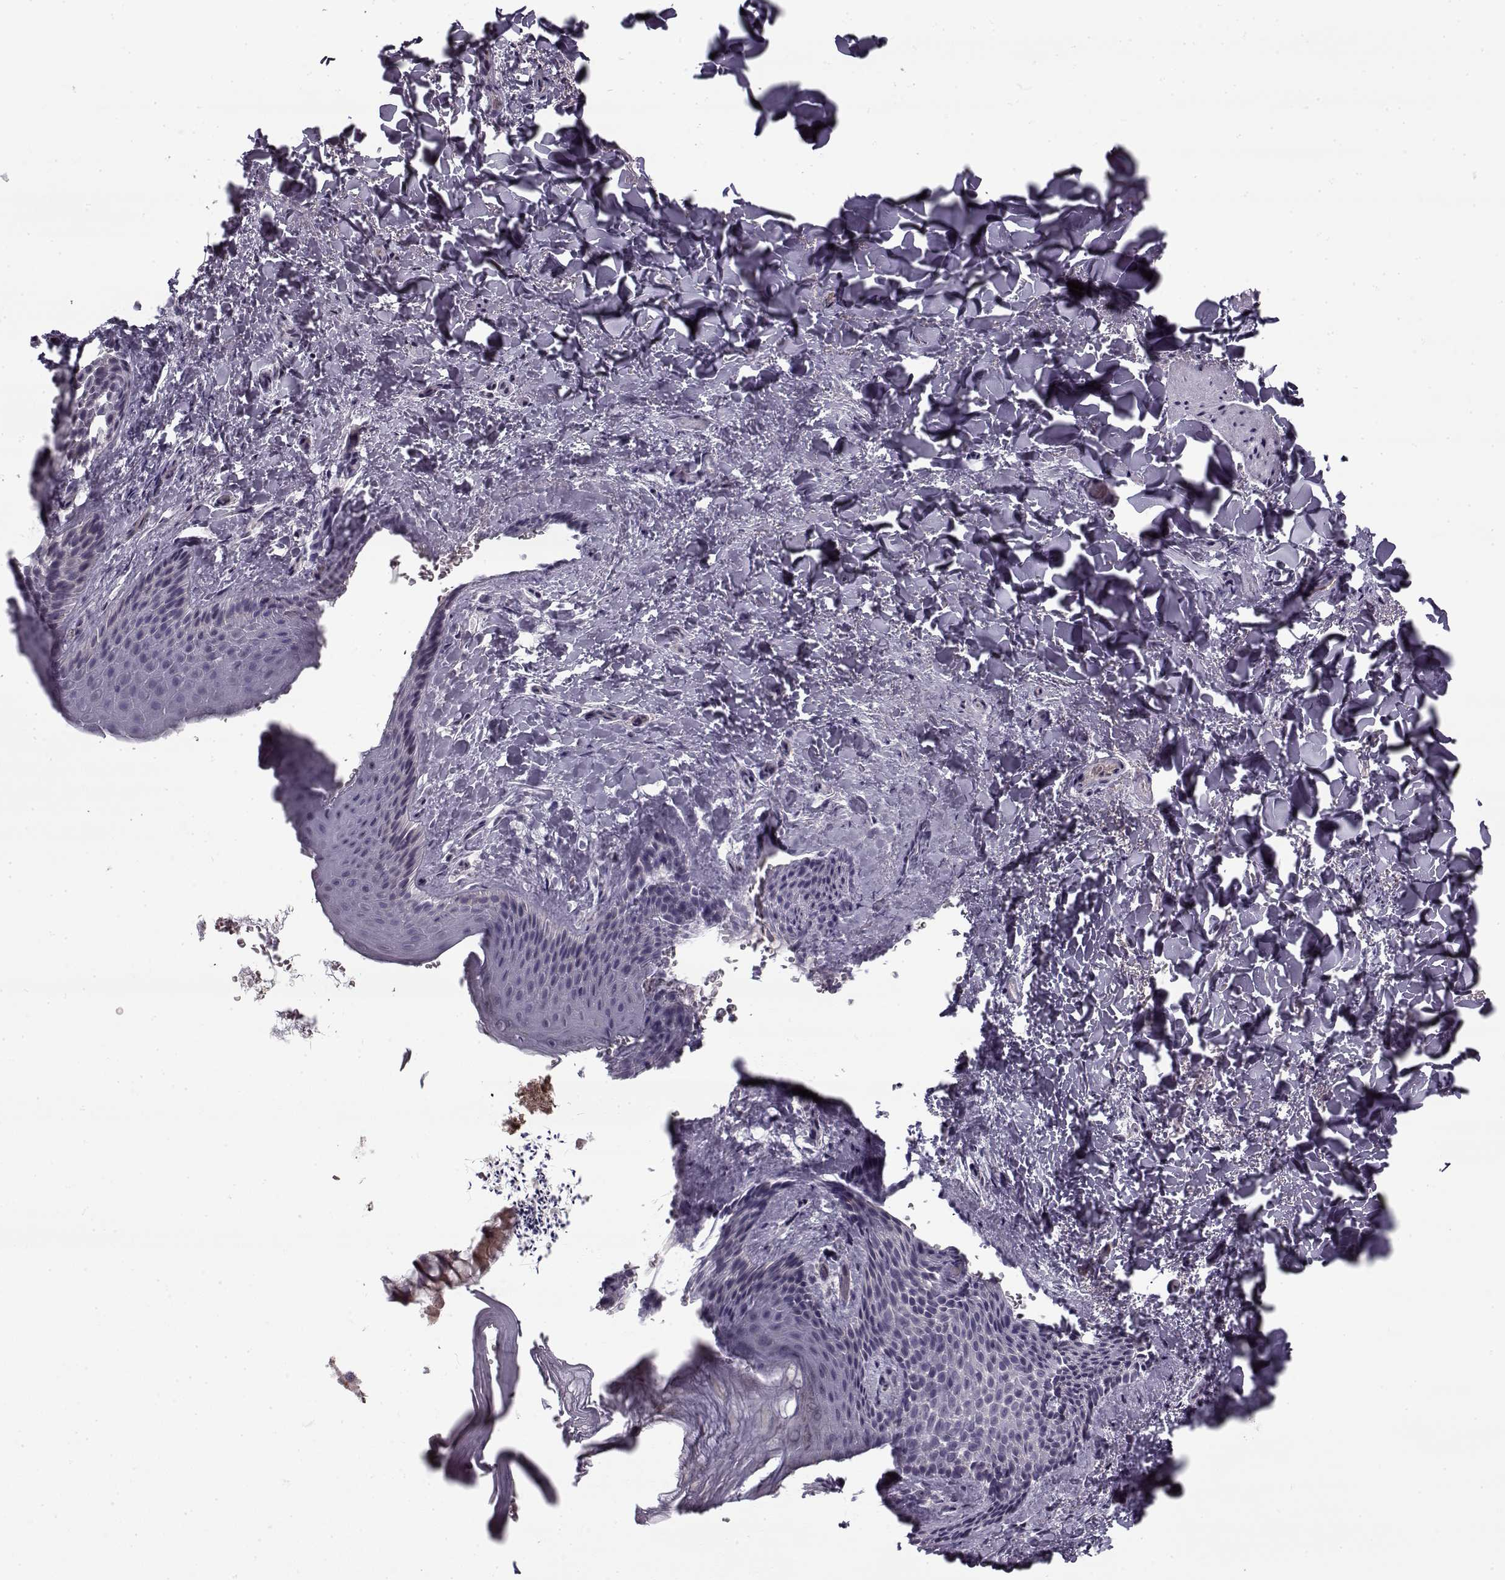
{"staining": {"intensity": "negative", "quantity": "none", "location": "none"}, "tissue": "skin", "cell_type": "Epidermal cells", "image_type": "normal", "snomed": [{"axis": "morphology", "description": "Normal tissue, NOS"}, {"axis": "topography", "description": "Anal"}], "caption": "Epidermal cells show no significant protein staining in benign skin. (Immunohistochemistry, brightfield microscopy, high magnification).", "gene": "PNMT", "patient": {"sex": "male", "age": 36}}